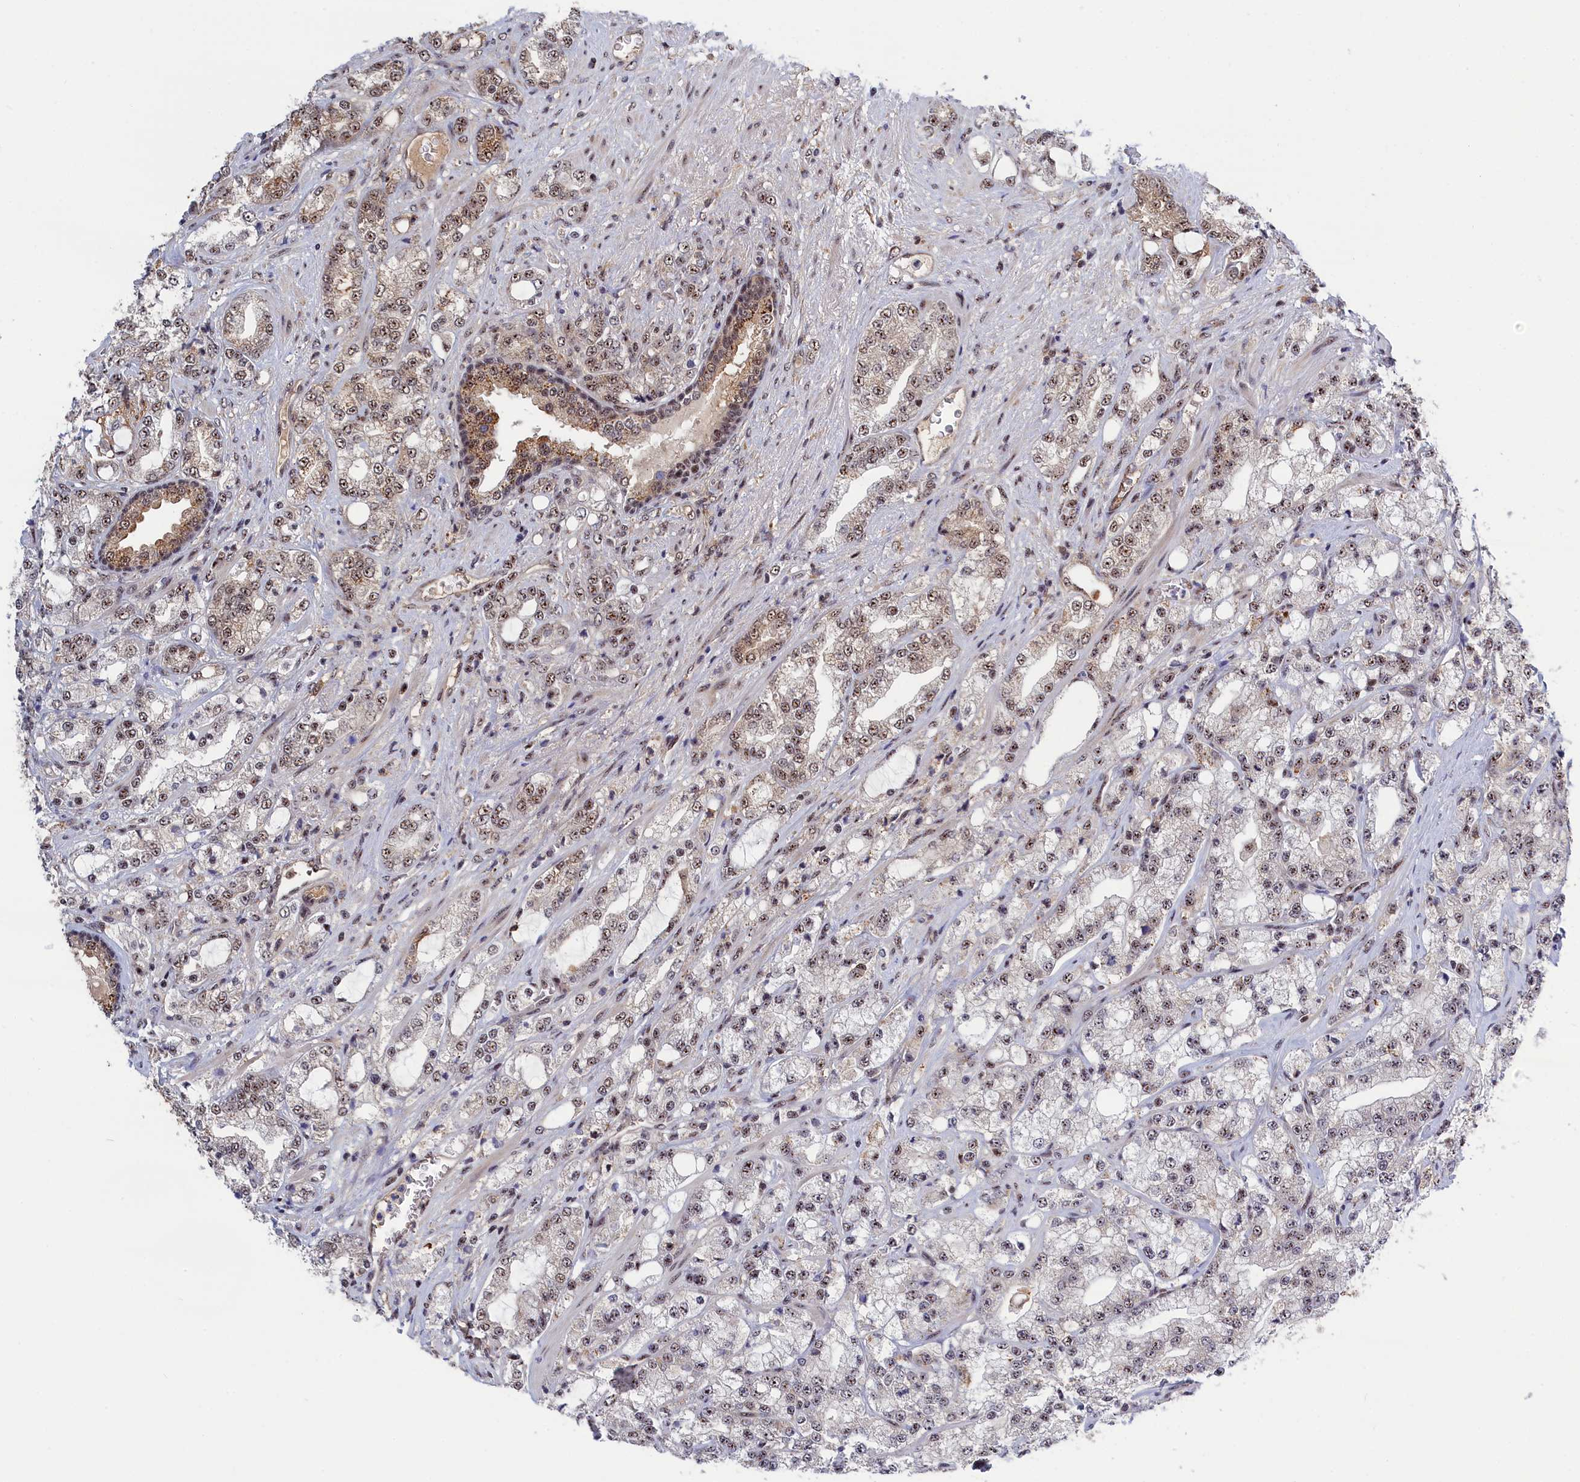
{"staining": {"intensity": "moderate", "quantity": "25%-75%", "location": "nuclear"}, "tissue": "prostate cancer", "cell_type": "Tumor cells", "image_type": "cancer", "snomed": [{"axis": "morphology", "description": "Adenocarcinoma, High grade"}, {"axis": "topography", "description": "Prostate"}], "caption": "This is a histology image of immunohistochemistry staining of prostate cancer, which shows moderate staining in the nuclear of tumor cells.", "gene": "TAB1", "patient": {"sex": "male", "age": 64}}